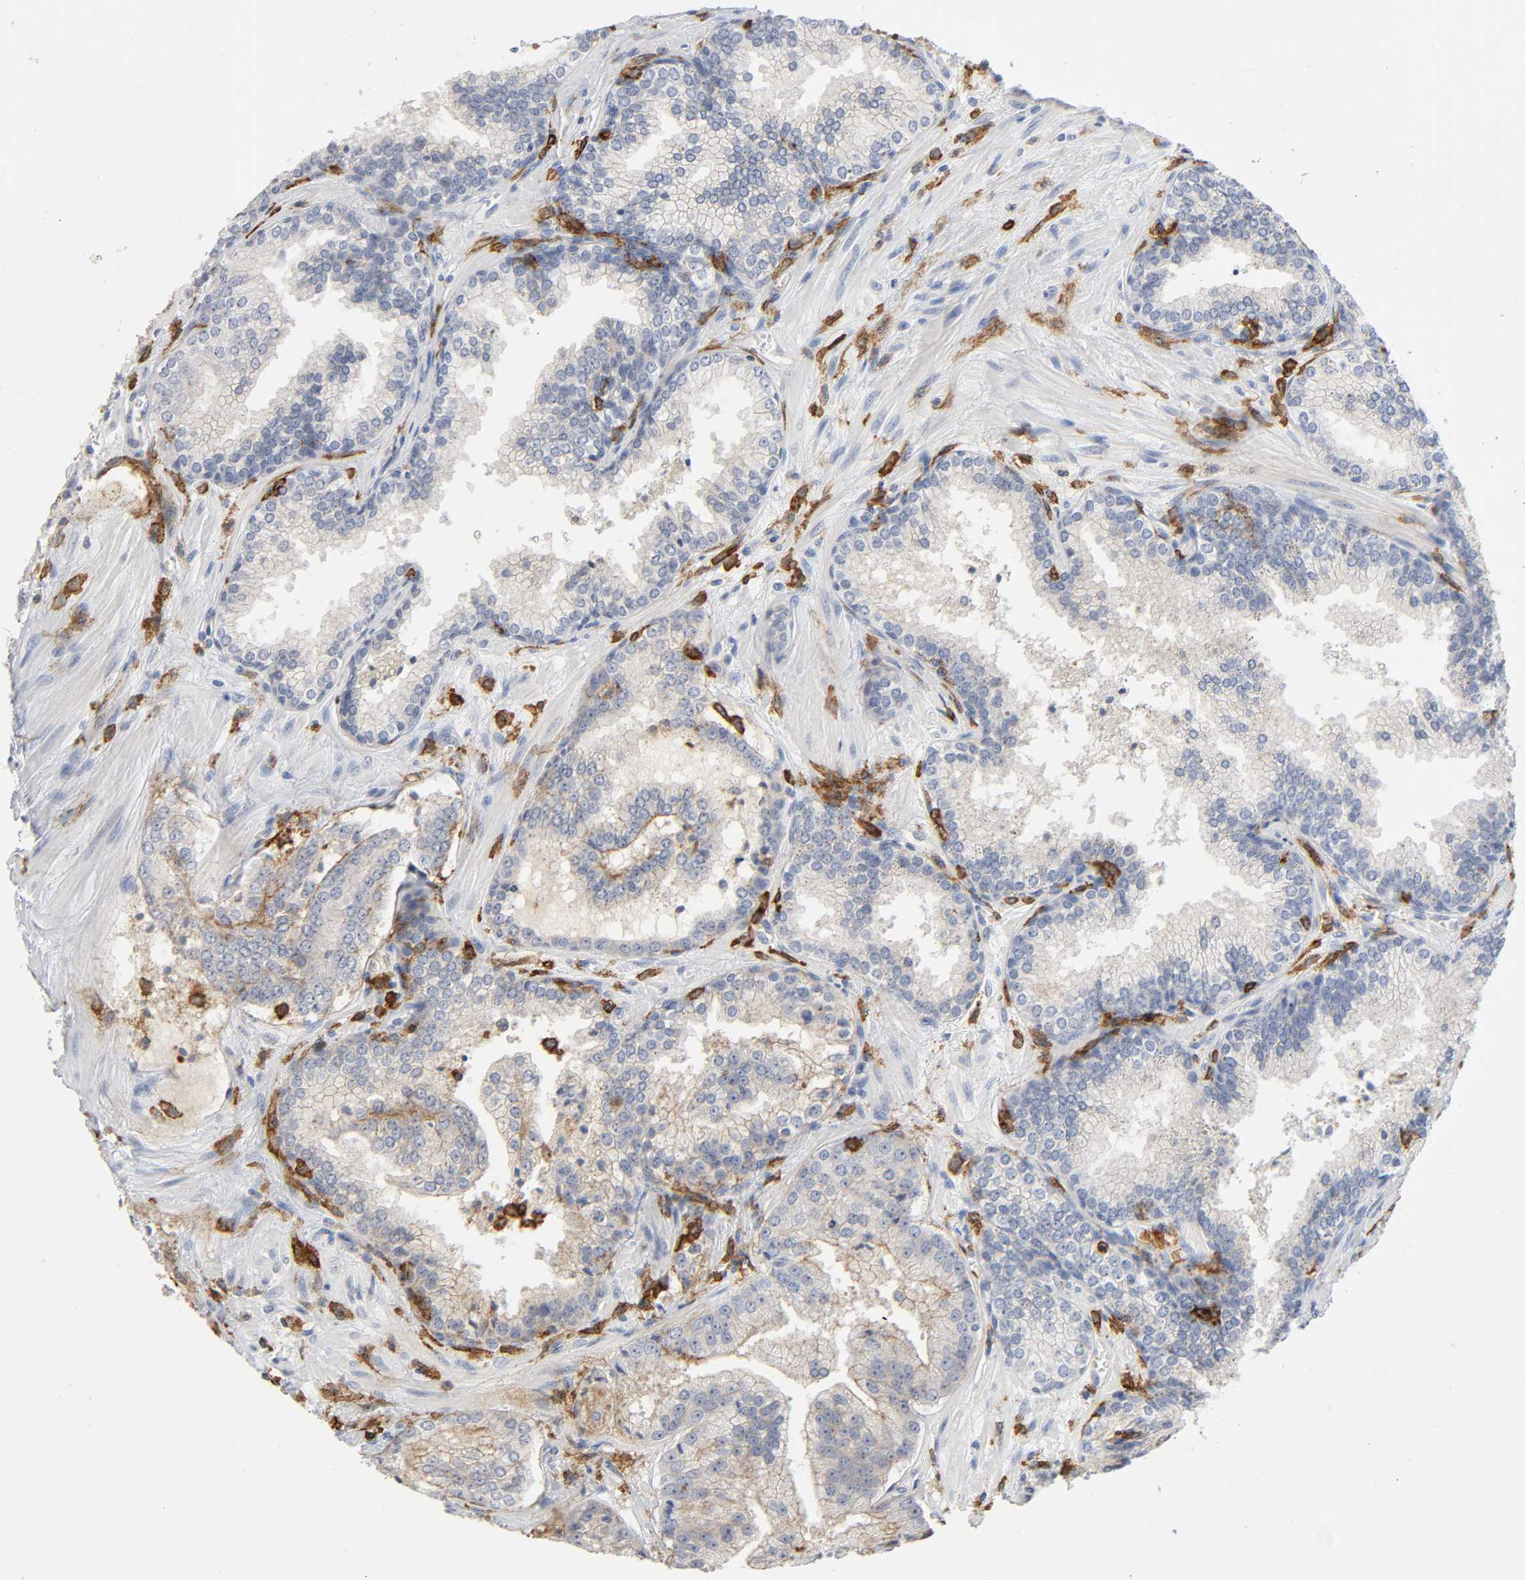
{"staining": {"intensity": "negative", "quantity": "none", "location": "none"}, "tissue": "prostate cancer", "cell_type": "Tumor cells", "image_type": "cancer", "snomed": [{"axis": "morphology", "description": "Adenocarcinoma, Low grade"}, {"axis": "topography", "description": "Prostate"}], "caption": "This photomicrograph is of prostate cancer (low-grade adenocarcinoma) stained with IHC to label a protein in brown with the nuclei are counter-stained blue. There is no staining in tumor cells.", "gene": "LYN", "patient": {"sex": "male", "age": 60}}